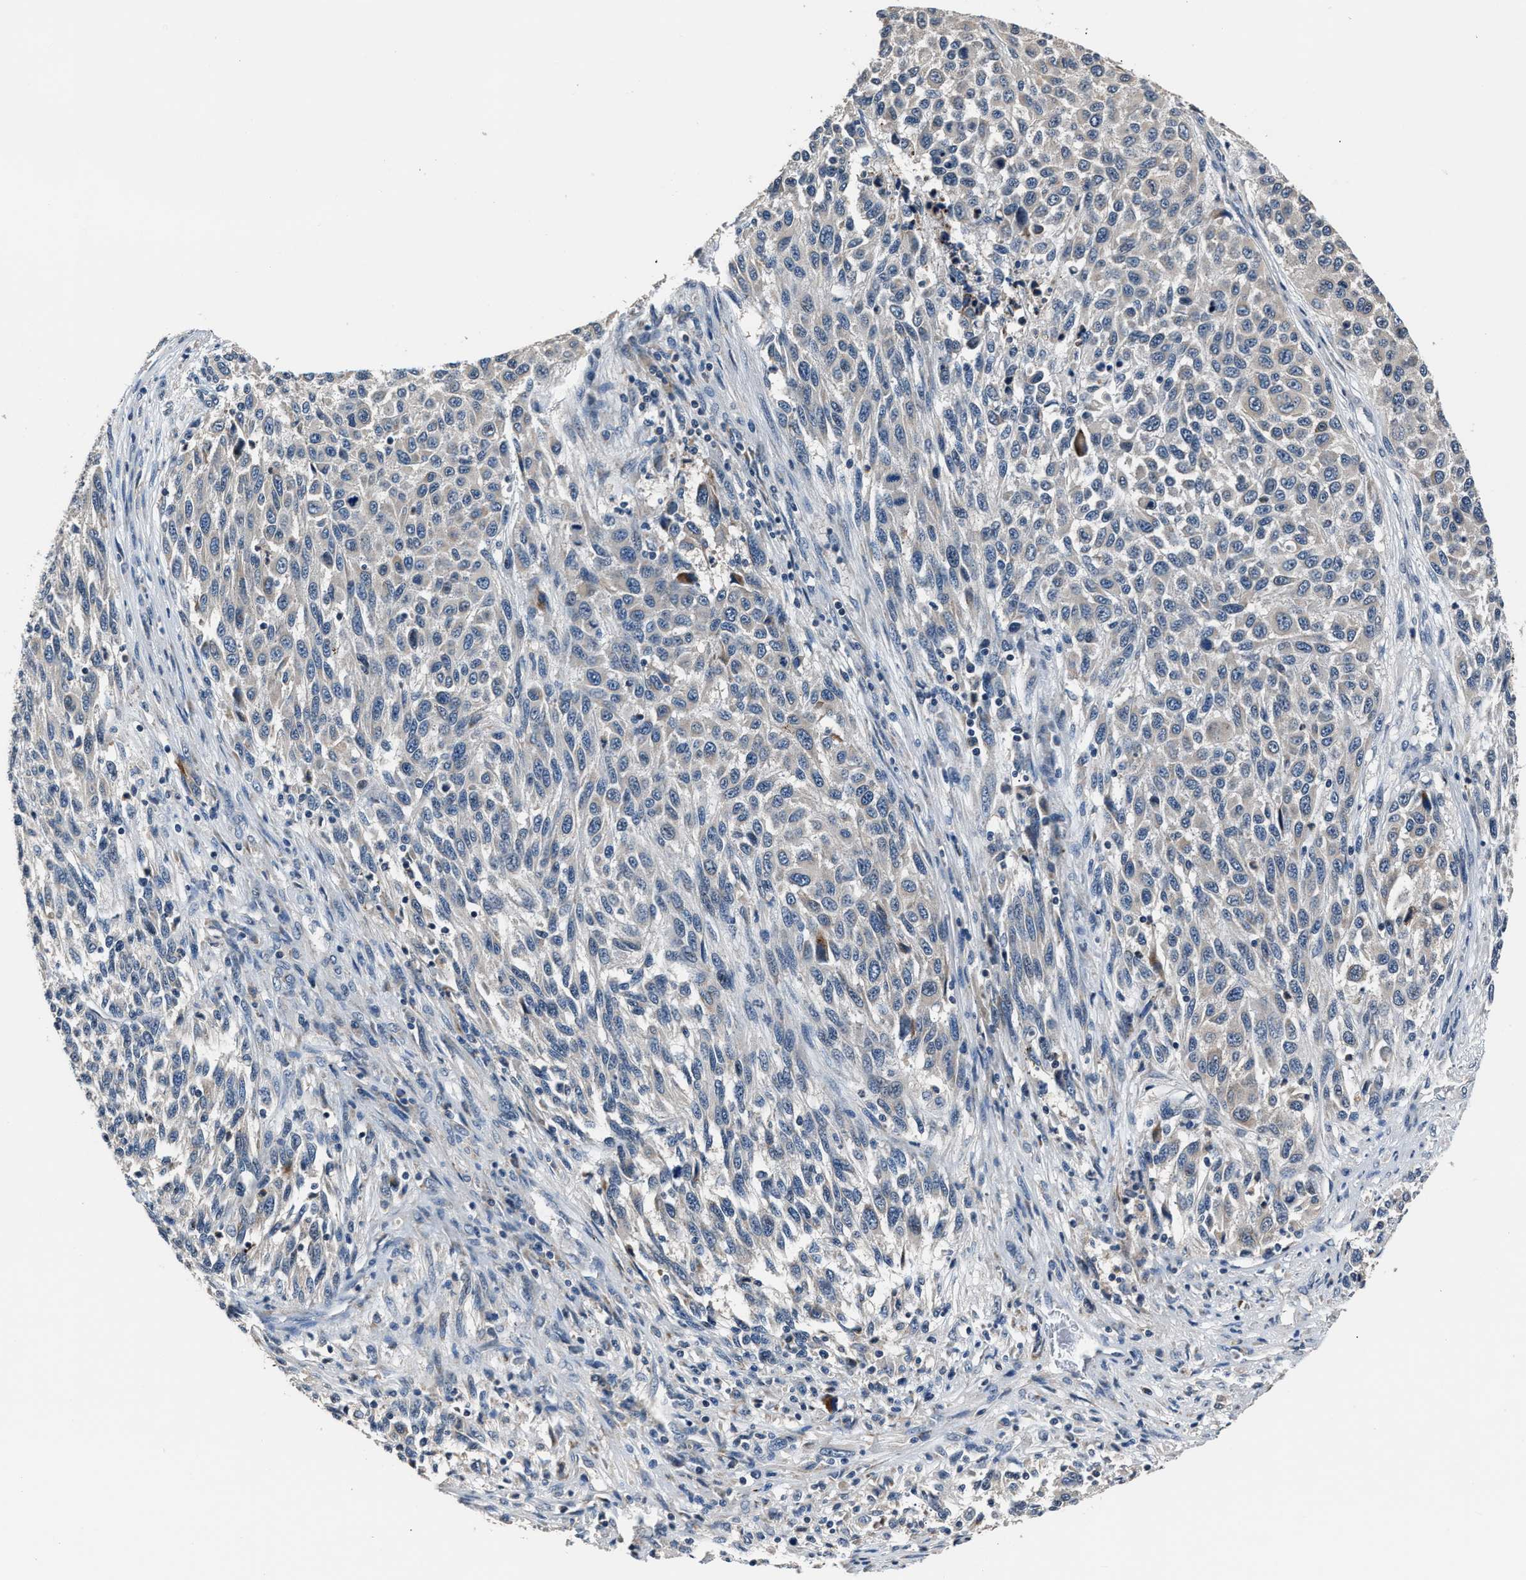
{"staining": {"intensity": "weak", "quantity": "<25%", "location": "cytoplasmic/membranous"}, "tissue": "melanoma", "cell_type": "Tumor cells", "image_type": "cancer", "snomed": [{"axis": "morphology", "description": "Malignant melanoma, Metastatic site"}, {"axis": "topography", "description": "Lymph node"}], "caption": "There is no significant positivity in tumor cells of malignant melanoma (metastatic site). The staining is performed using DAB brown chromogen with nuclei counter-stained in using hematoxylin.", "gene": "DNAJC24", "patient": {"sex": "male", "age": 61}}